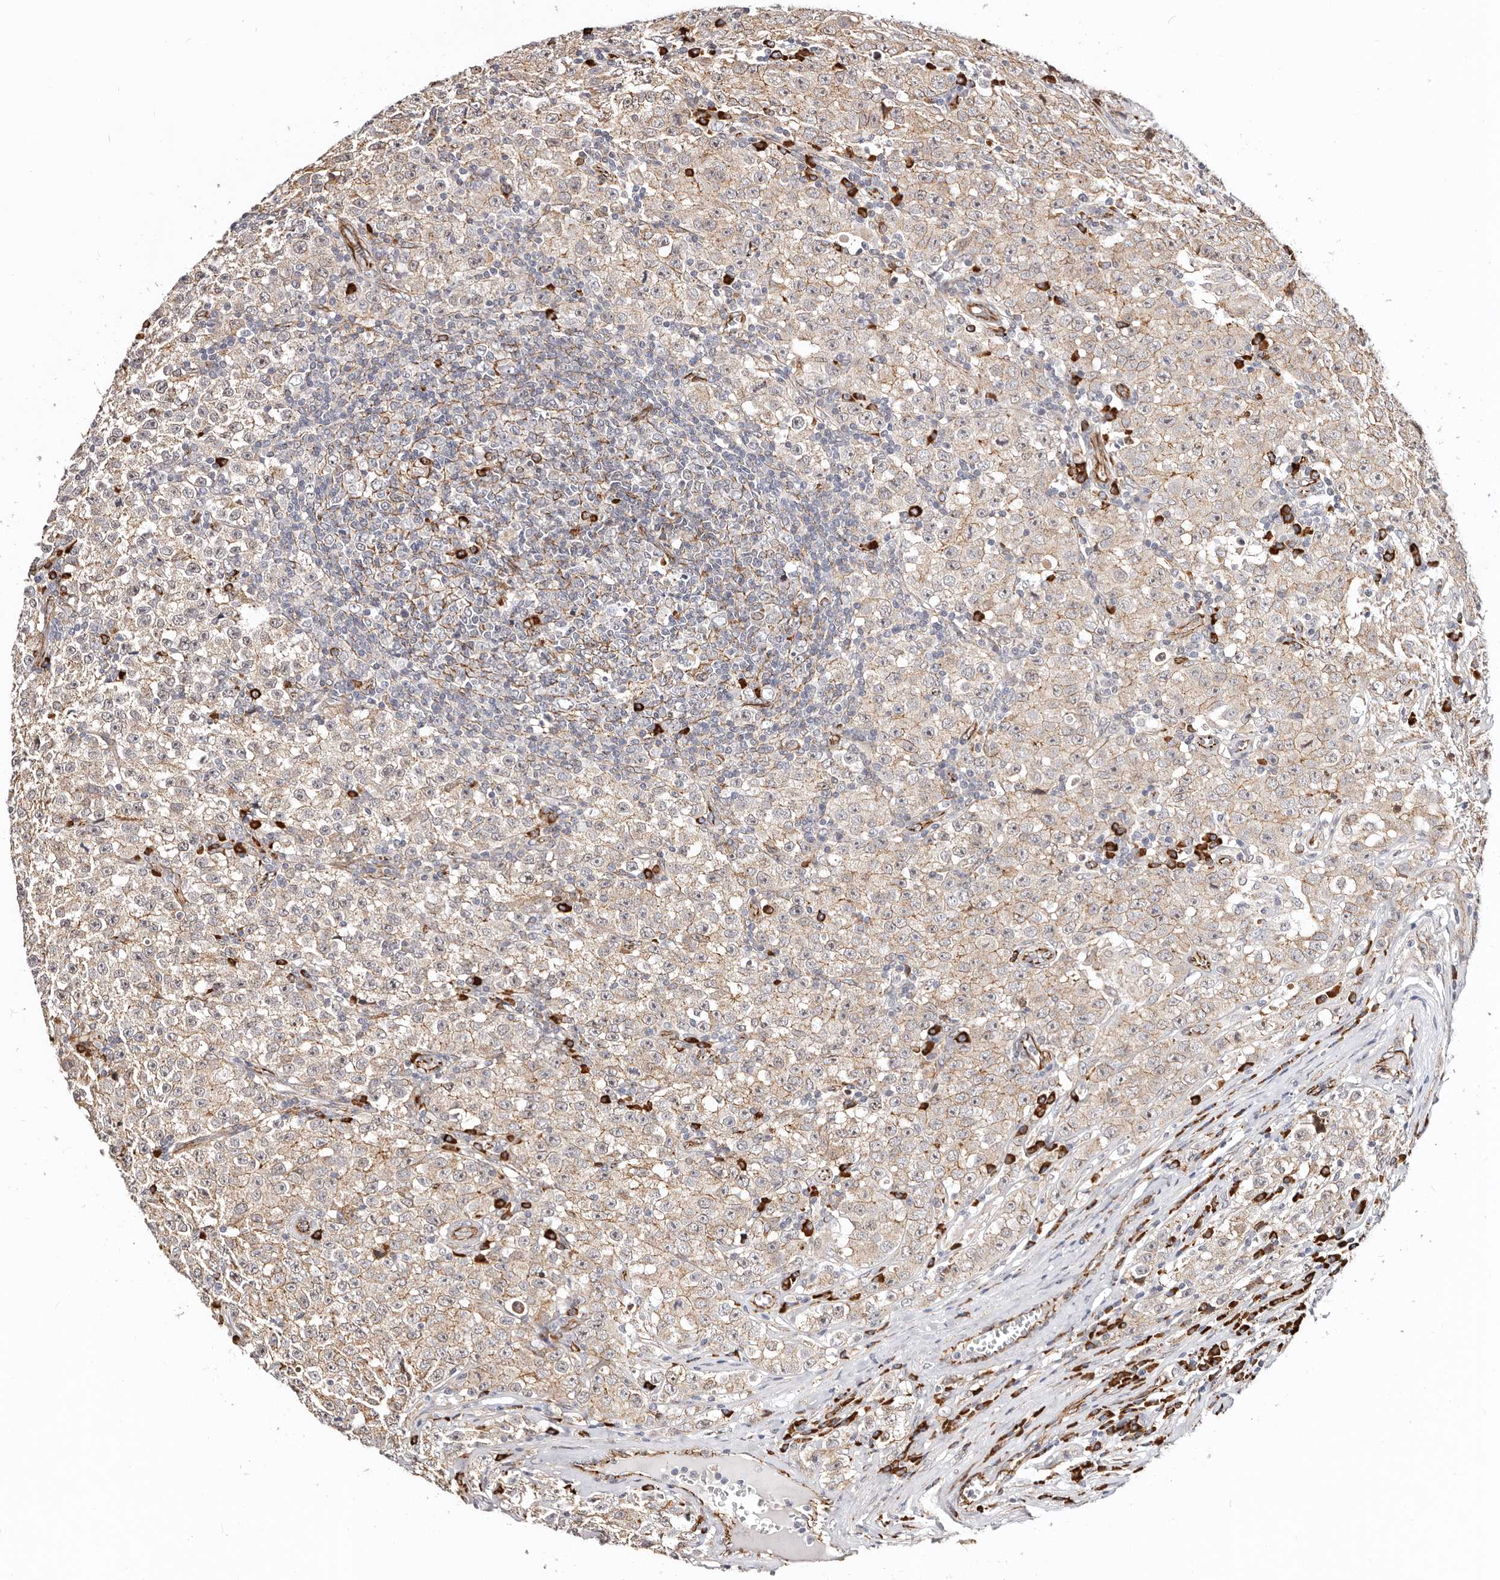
{"staining": {"intensity": "weak", "quantity": ">75%", "location": "cytoplasmic/membranous"}, "tissue": "testis cancer", "cell_type": "Tumor cells", "image_type": "cancer", "snomed": [{"axis": "morphology", "description": "Seminoma, NOS"}, {"axis": "morphology", "description": "Carcinoma, Embryonal, NOS"}, {"axis": "topography", "description": "Testis"}], "caption": "Testis cancer (seminoma) stained with DAB IHC reveals low levels of weak cytoplasmic/membranous staining in approximately >75% of tumor cells. (brown staining indicates protein expression, while blue staining denotes nuclei).", "gene": "CTNNB1", "patient": {"sex": "male", "age": 43}}